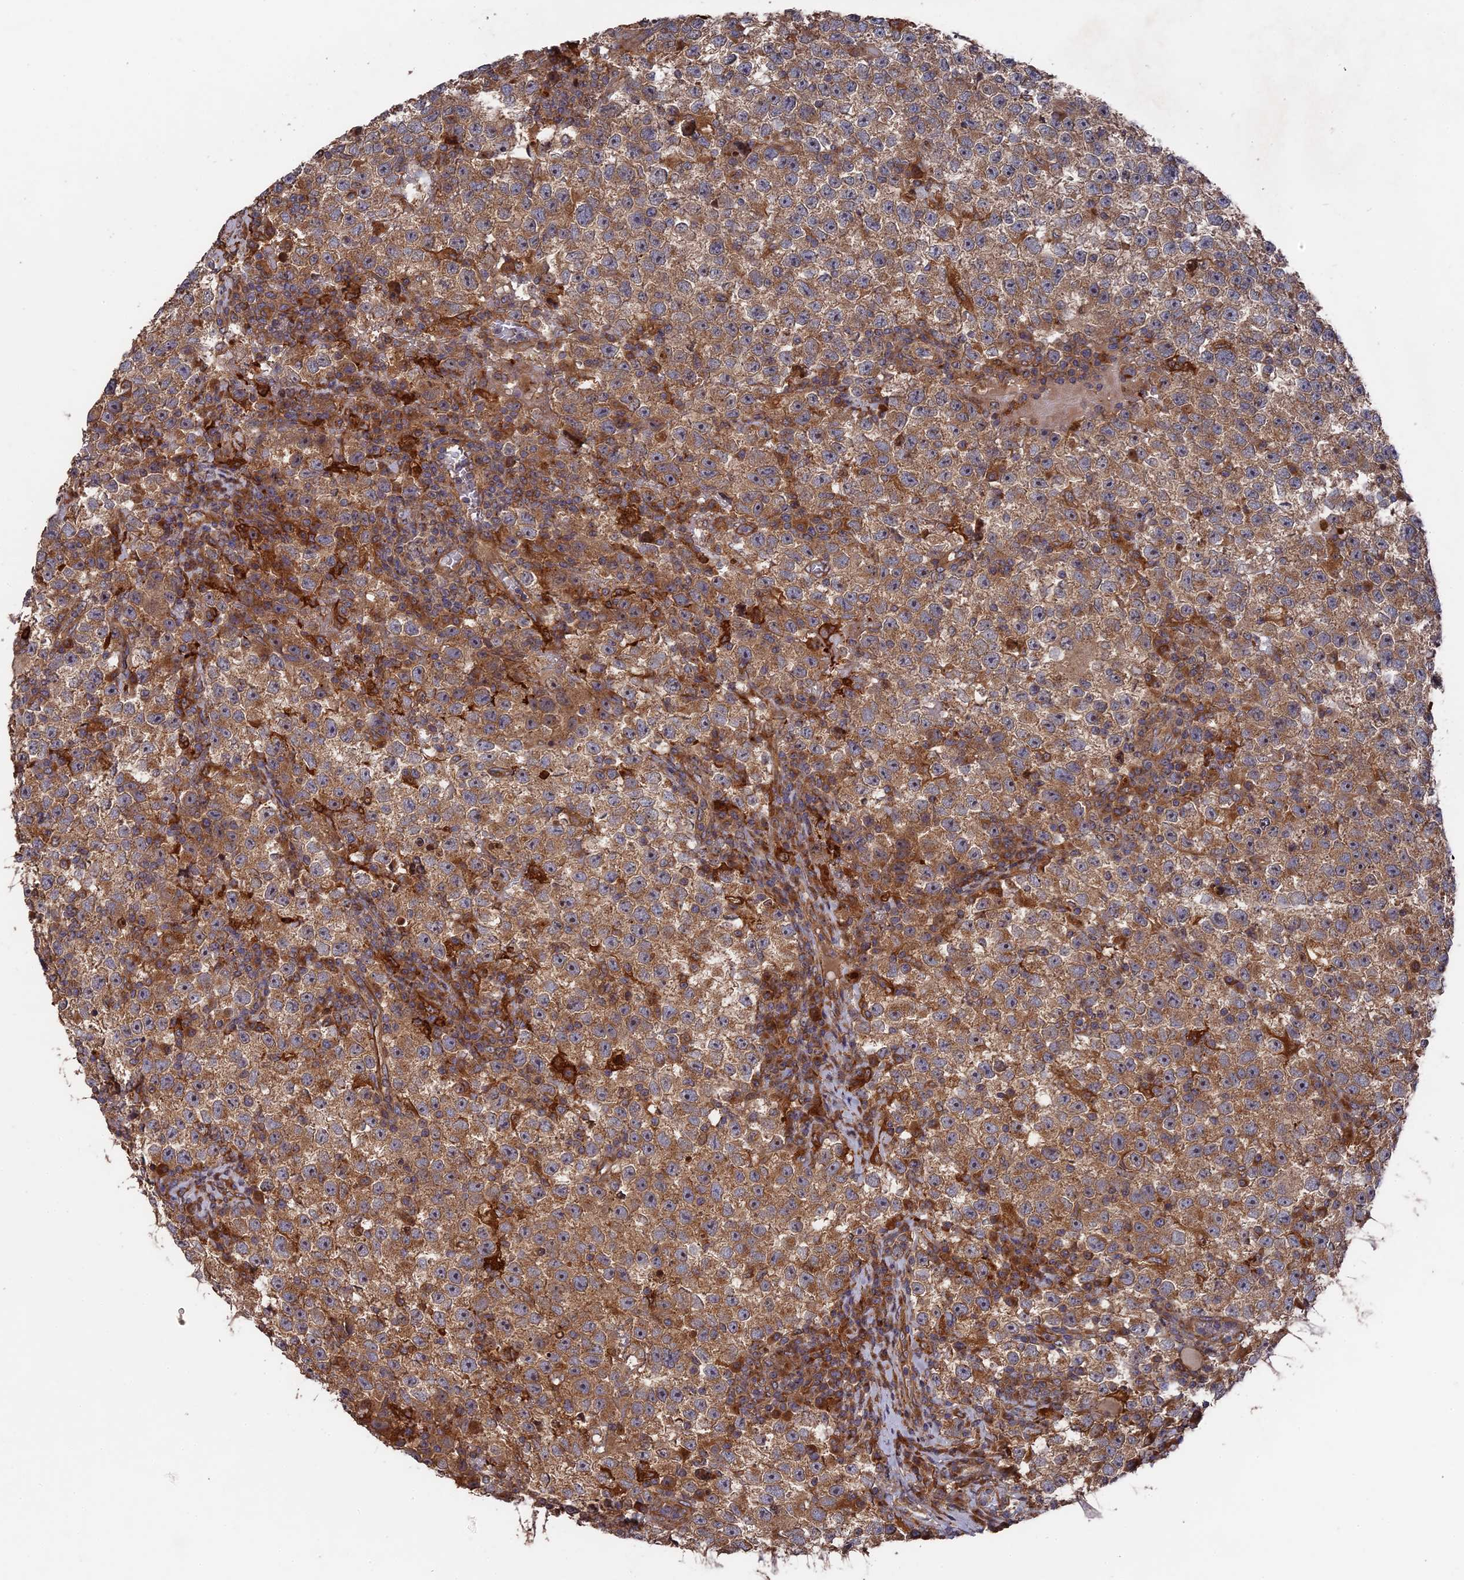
{"staining": {"intensity": "moderate", "quantity": ">75%", "location": "cytoplasmic/membranous"}, "tissue": "testis cancer", "cell_type": "Tumor cells", "image_type": "cancer", "snomed": [{"axis": "morphology", "description": "Seminoma, NOS"}, {"axis": "topography", "description": "Testis"}], "caption": "Immunohistochemical staining of human testis cancer (seminoma) demonstrates medium levels of moderate cytoplasmic/membranous protein positivity in about >75% of tumor cells.", "gene": "DEF8", "patient": {"sex": "male", "age": 22}}